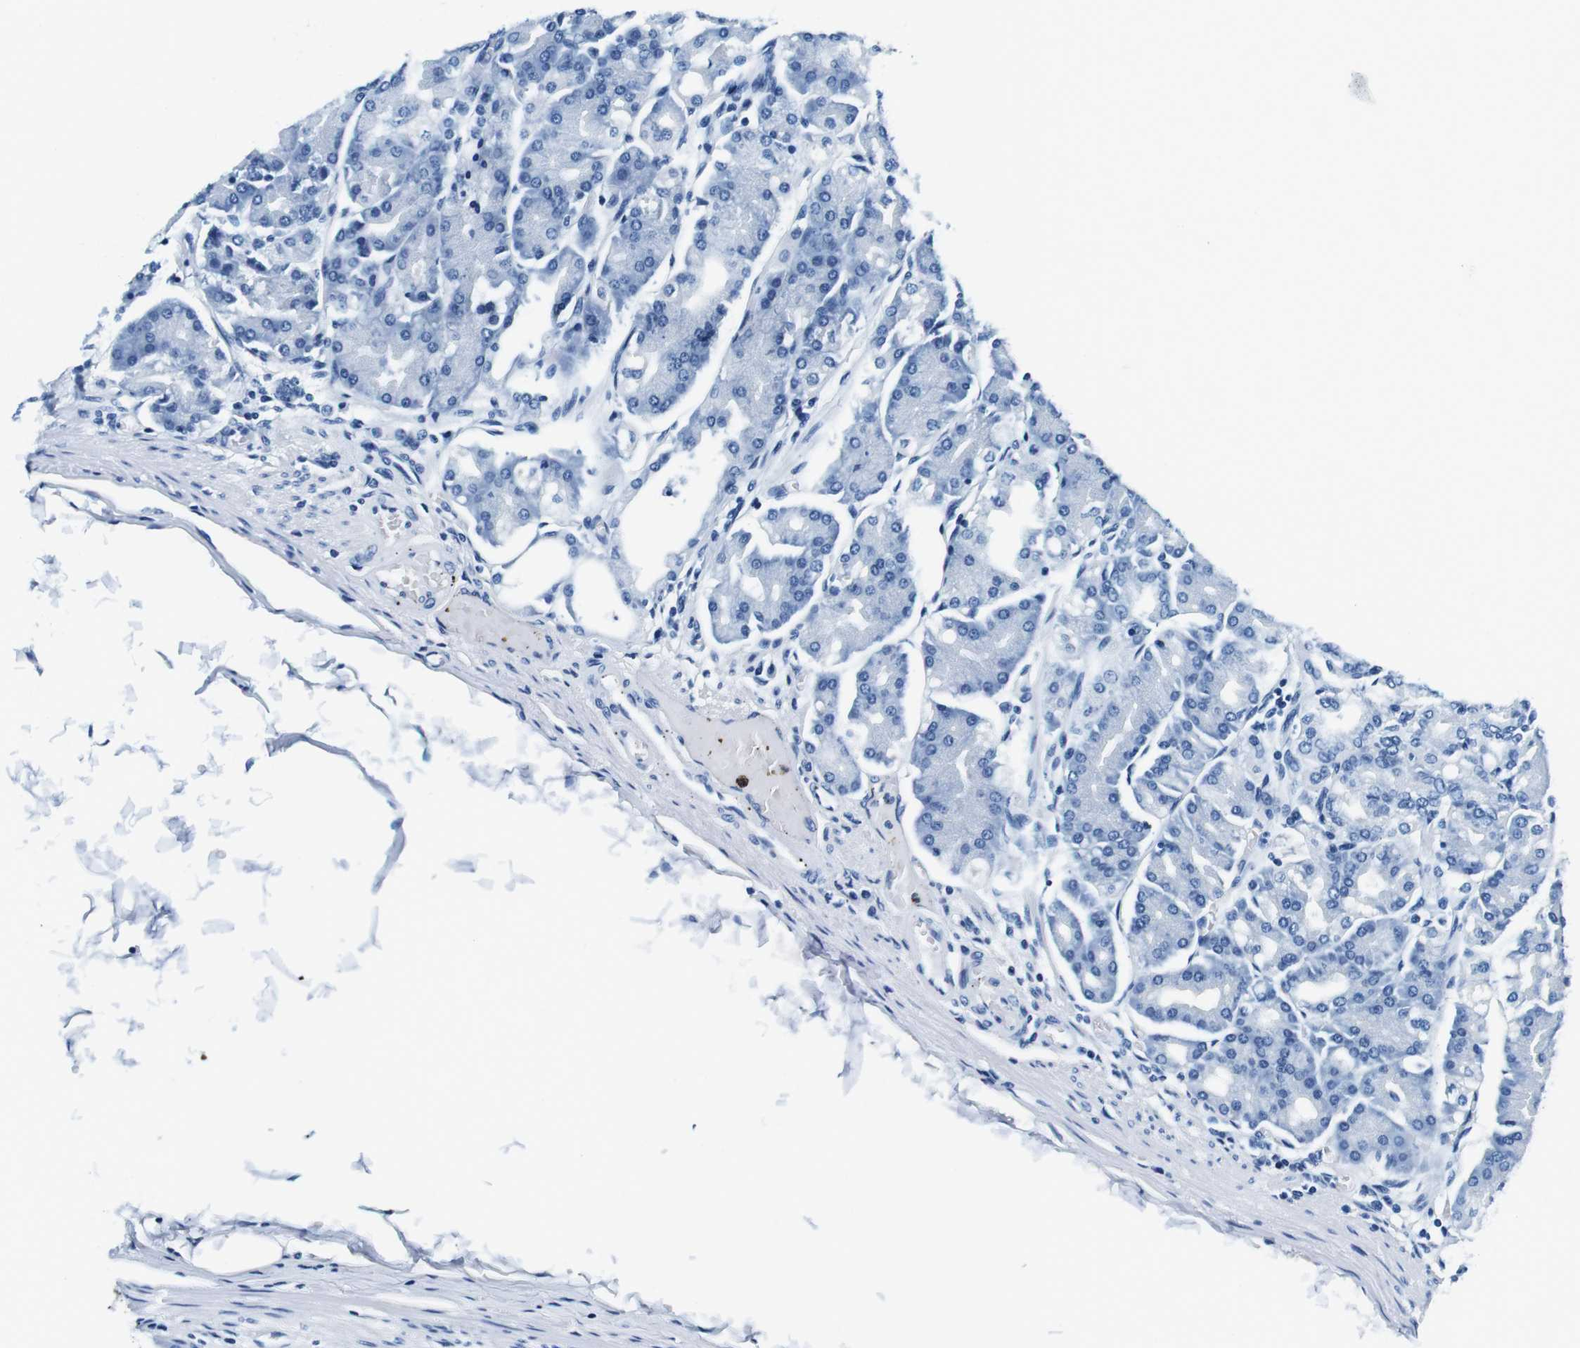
{"staining": {"intensity": "negative", "quantity": "none", "location": "none"}, "tissue": "stomach", "cell_type": "Glandular cells", "image_type": "normal", "snomed": [{"axis": "morphology", "description": "Normal tissue, NOS"}, {"axis": "topography", "description": "Stomach, lower"}], "caption": "Immunohistochemistry (IHC) histopathology image of normal stomach: human stomach stained with DAB shows no significant protein staining in glandular cells.", "gene": "ELANE", "patient": {"sex": "male", "age": 71}}